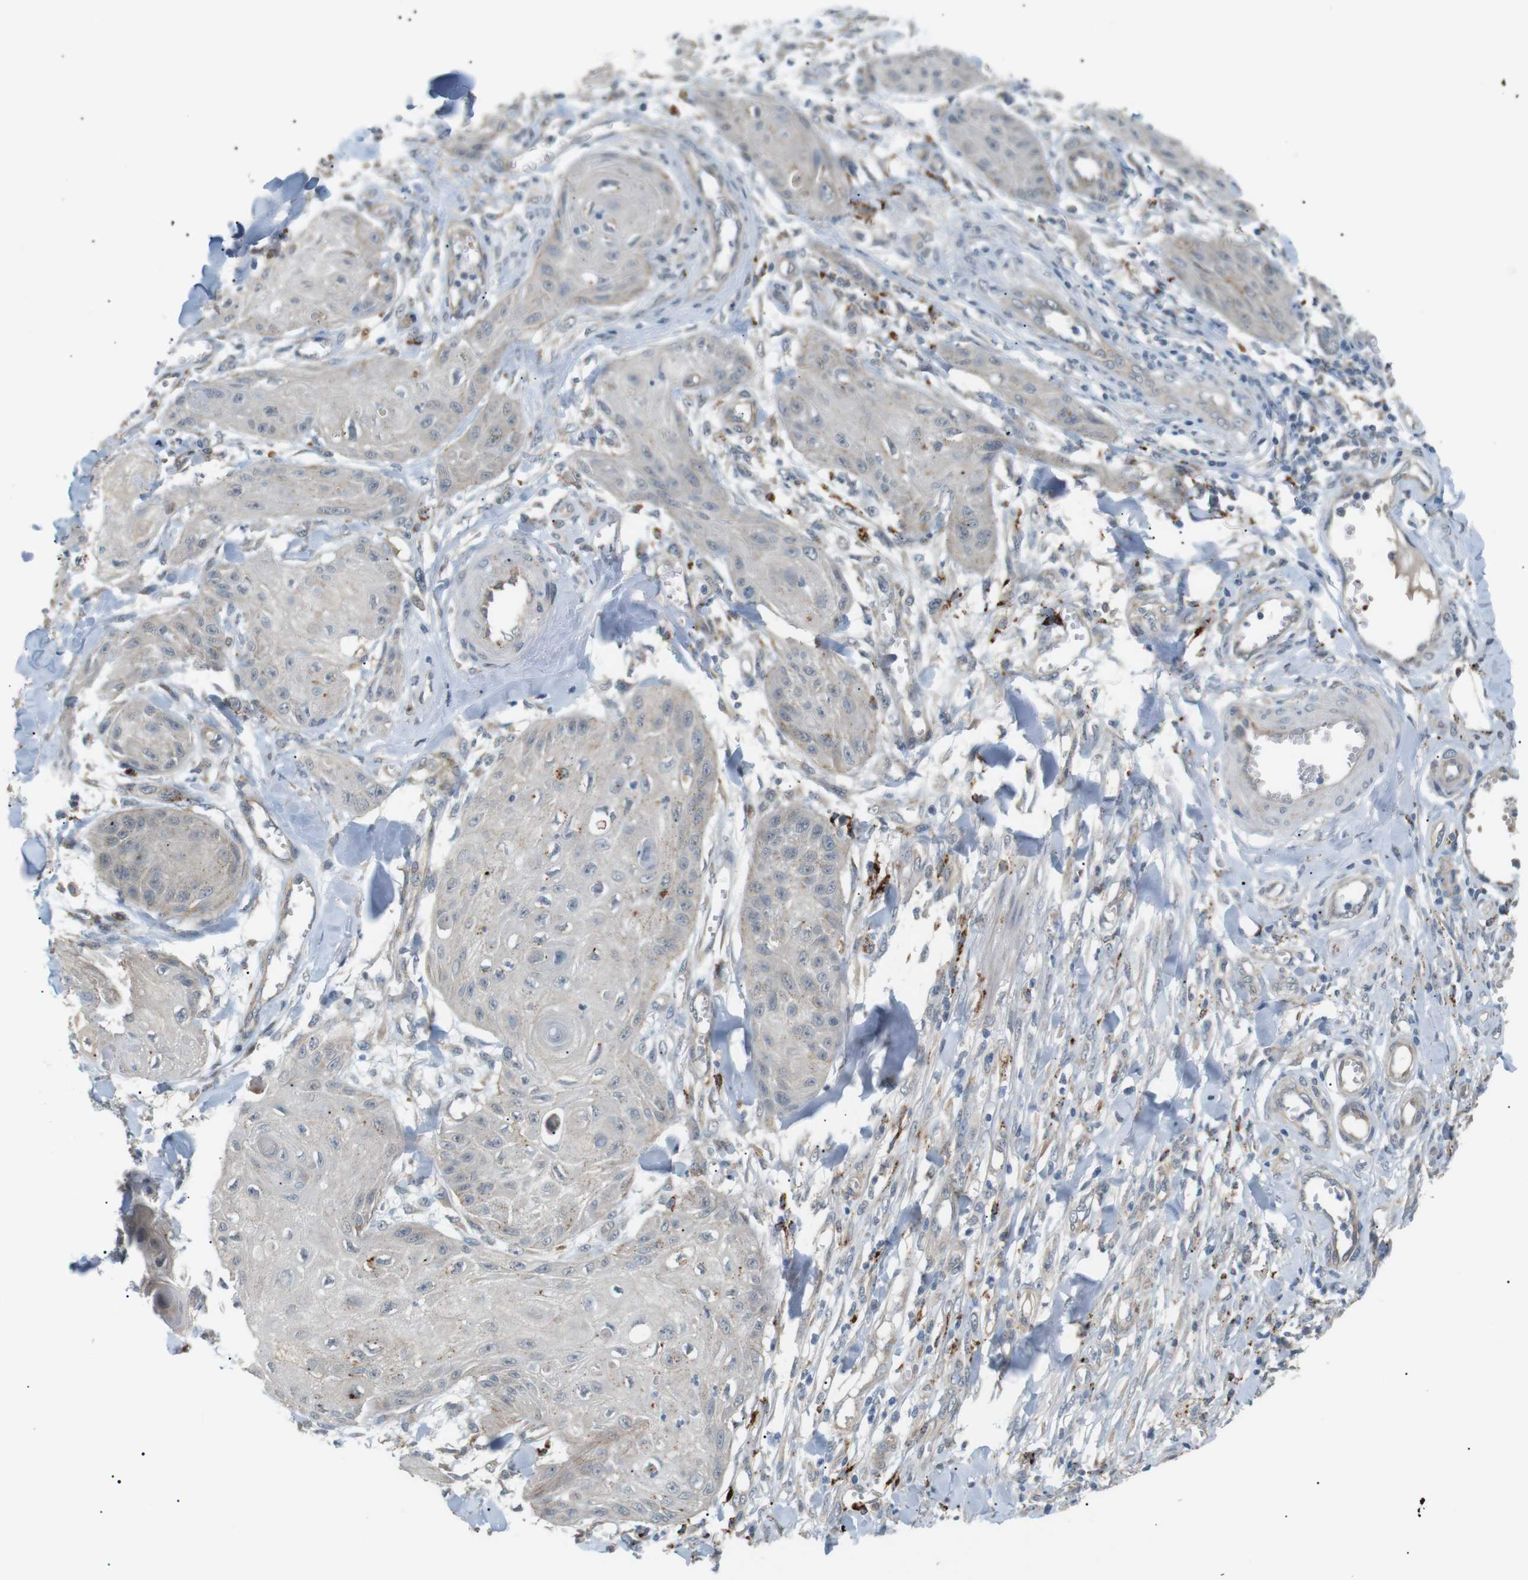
{"staining": {"intensity": "negative", "quantity": "none", "location": "none"}, "tissue": "skin cancer", "cell_type": "Tumor cells", "image_type": "cancer", "snomed": [{"axis": "morphology", "description": "Squamous cell carcinoma, NOS"}, {"axis": "topography", "description": "Skin"}], "caption": "This is an immunohistochemistry photomicrograph of human skin squamous cell carcinoma. There is no staining in tumor cells.", "gene": "B4GALNT2", "patient": {"sex": "male", "age": 74}}